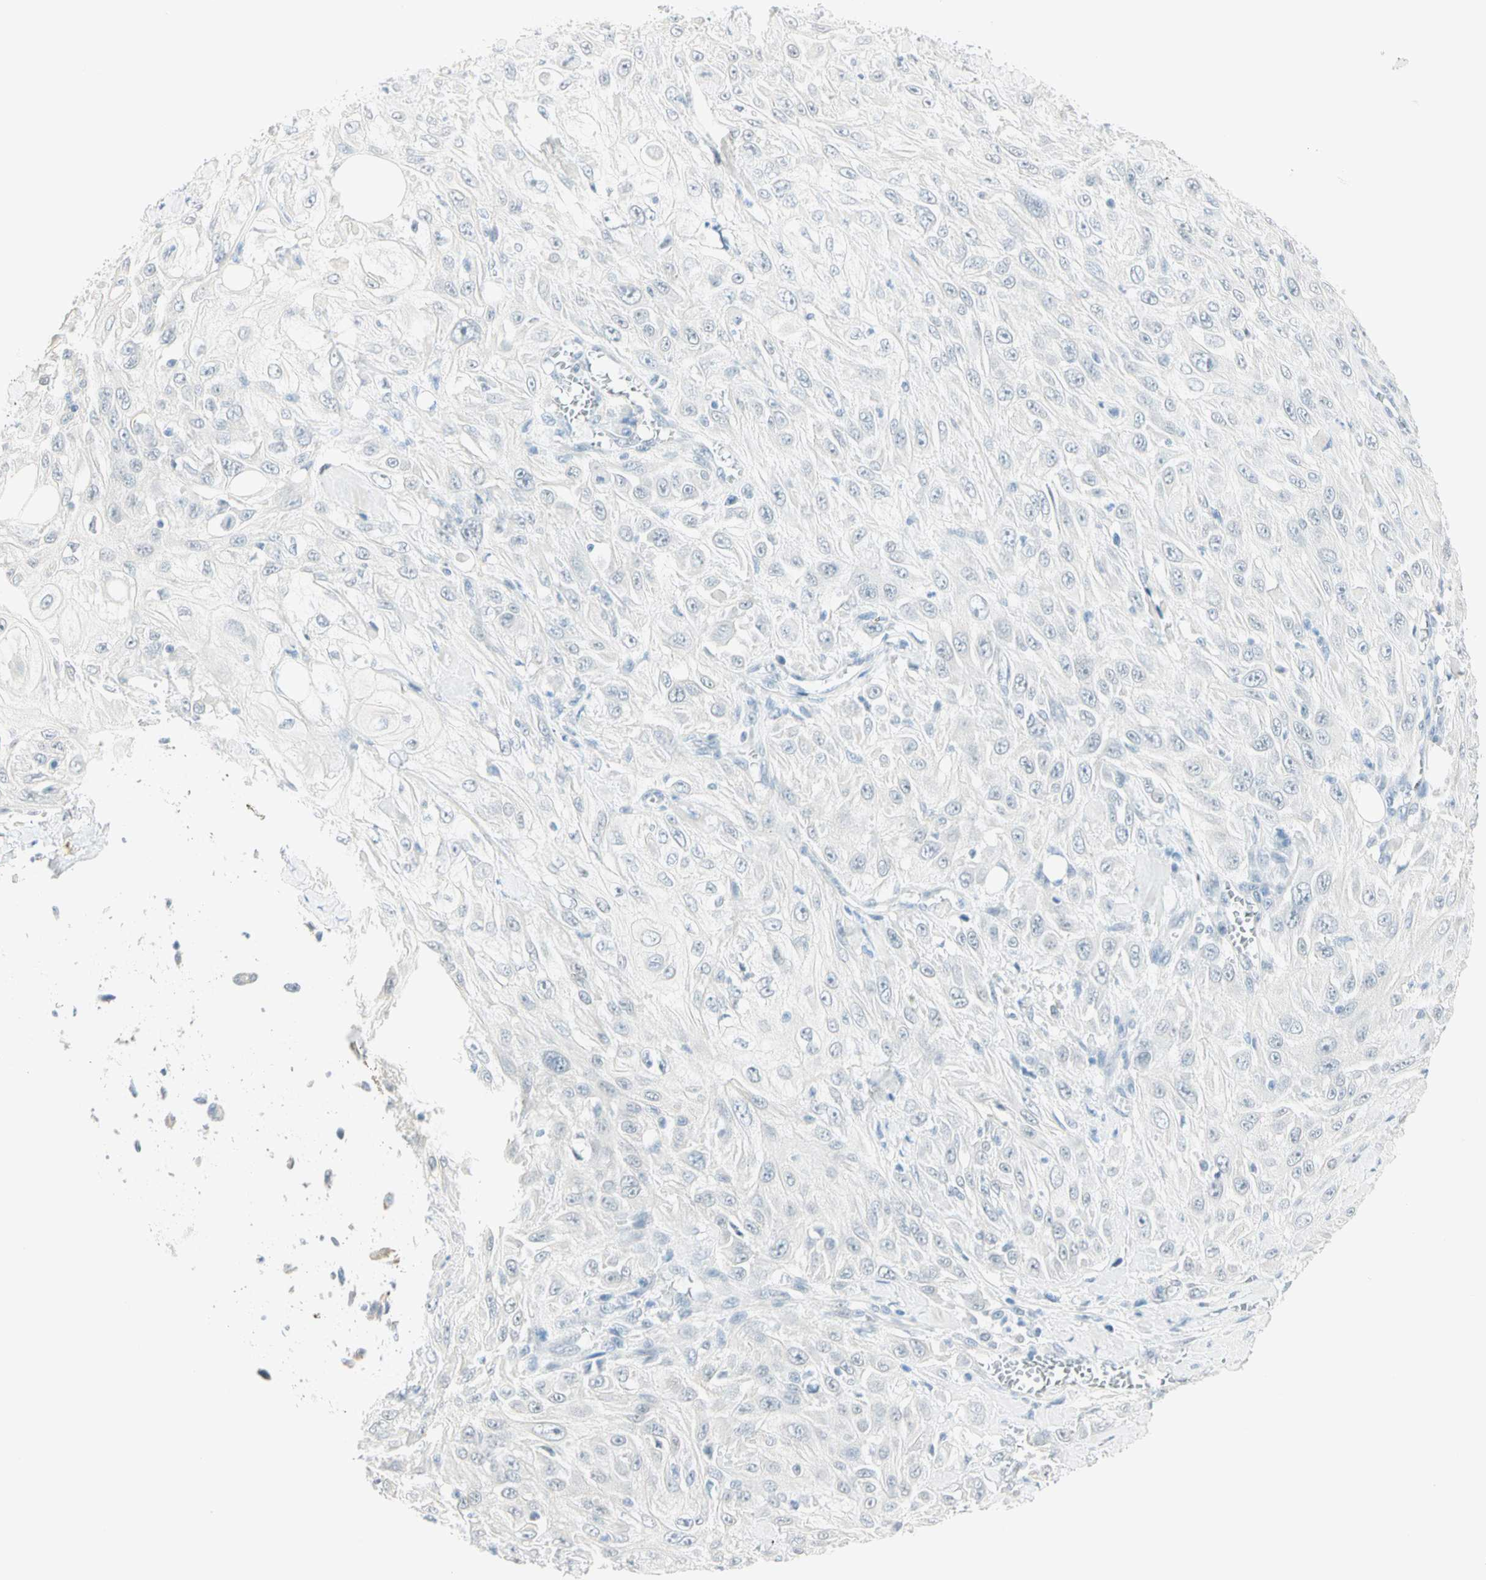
{"staining": {"intensity": "negative", "quantity": "none", "location": "none"}, "tissue": "skin cancer", "cell_type": "Tumor cells", "image_type": "cancer", "snomed": [{"axis": "morphology", "description": "Squamous cell carcinoma, NOS"}, {"axis": "morphology", "description": "Squamous cell carcinoma, metastatic, NOS"}, {"axis": "topography", "description": "Skin"}, {"axis": "topography", "description": "Lymph node"}], "caption": "Immunohistochemical staining of human metastatic squamous cell carcinoma (skin) displays no significant expression in tumor cells.", "gene": "MLLT10", "patient": {"sex": "male", "age": 75}}